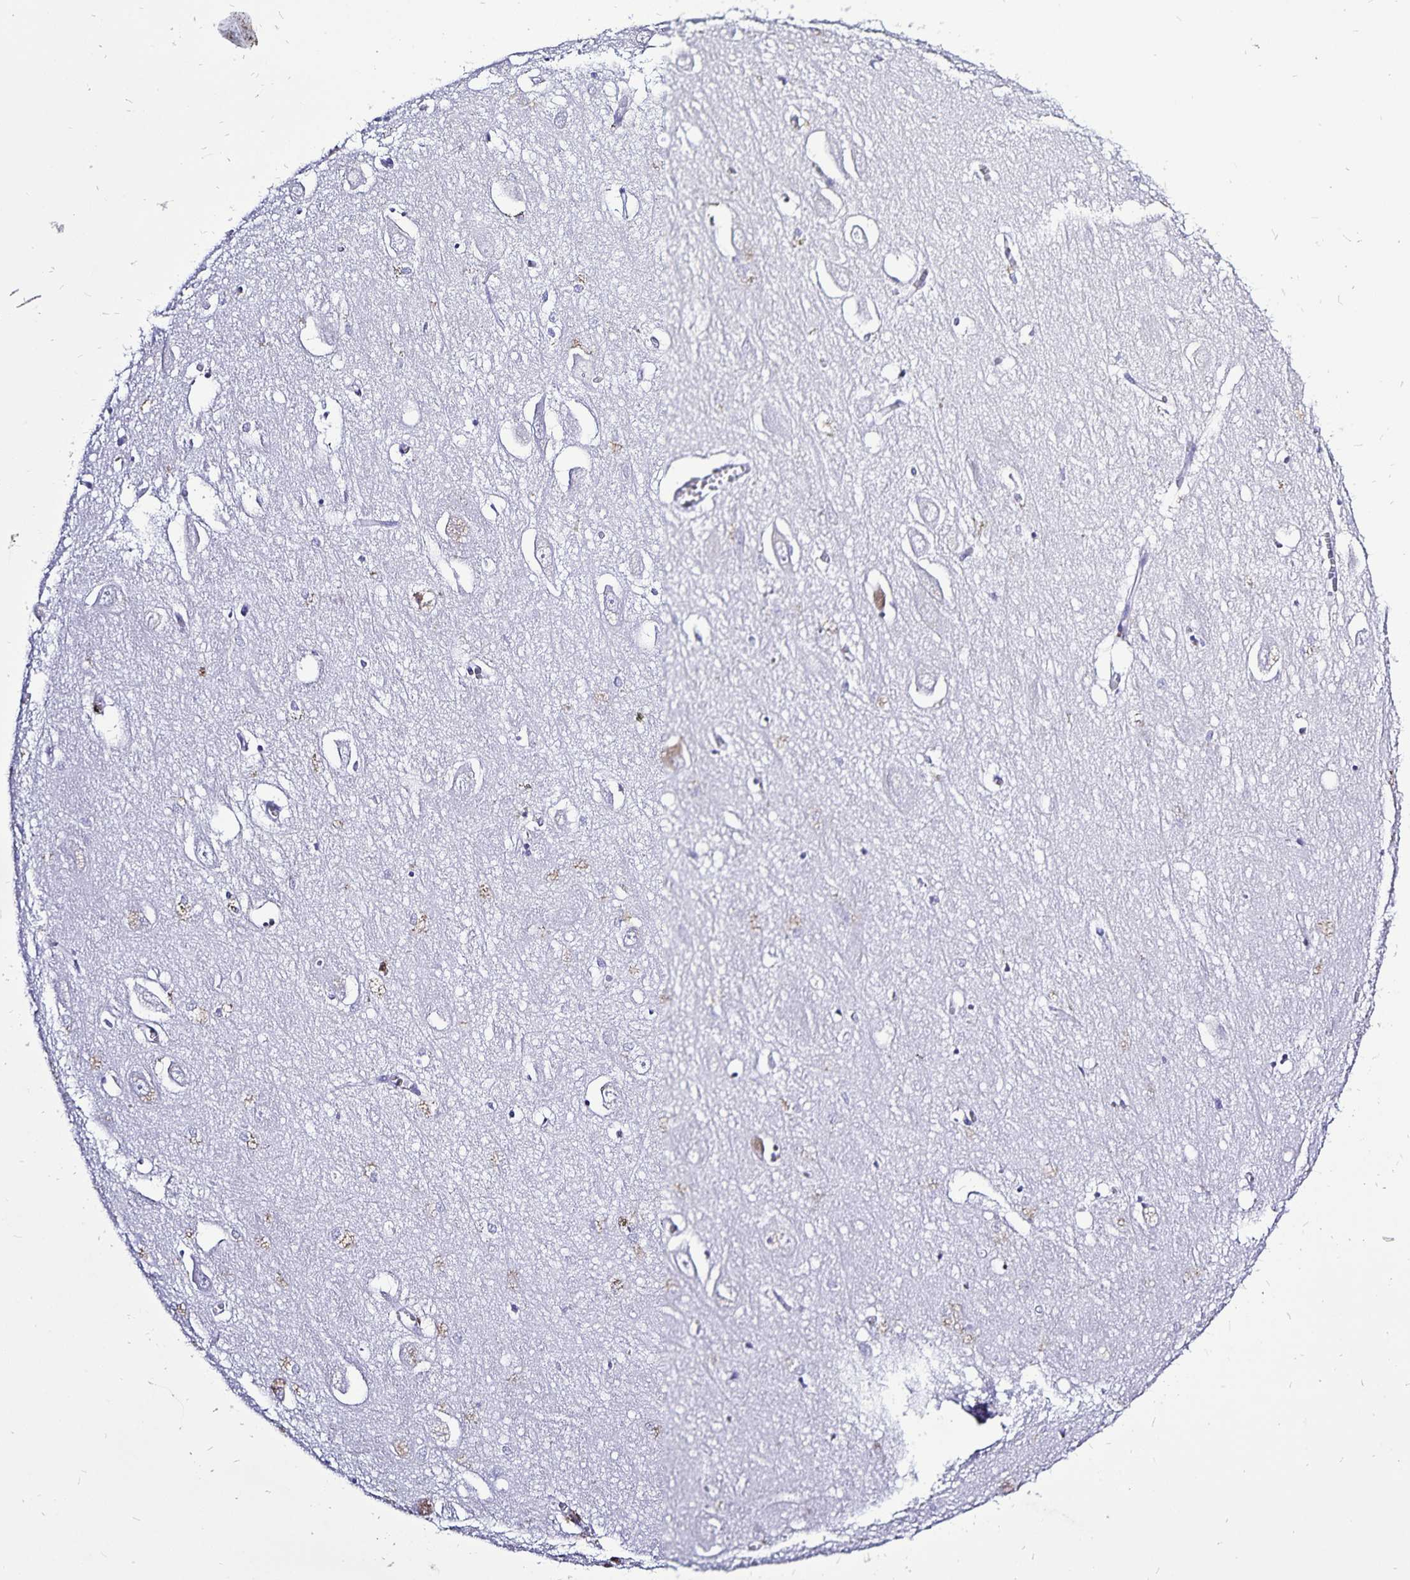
{"staining": {"intensity": "negative", "quantity": "none", "location": "none"}, "tissue": "hippocampus", "cell_type": "Glial cells", "image_type": "normal", "snomed": [{"axis": "morphology", "description": "Normal tissue, NOS"}, {"axis": "topography", "description": "Hippocampus"}], "caption": "This is an immunohistochemistry micrograph of normal human hippocampus. There is no positivity in glial cells.", "gene": "PLAC1", "patient": {"sex": "female", "age": 64}}